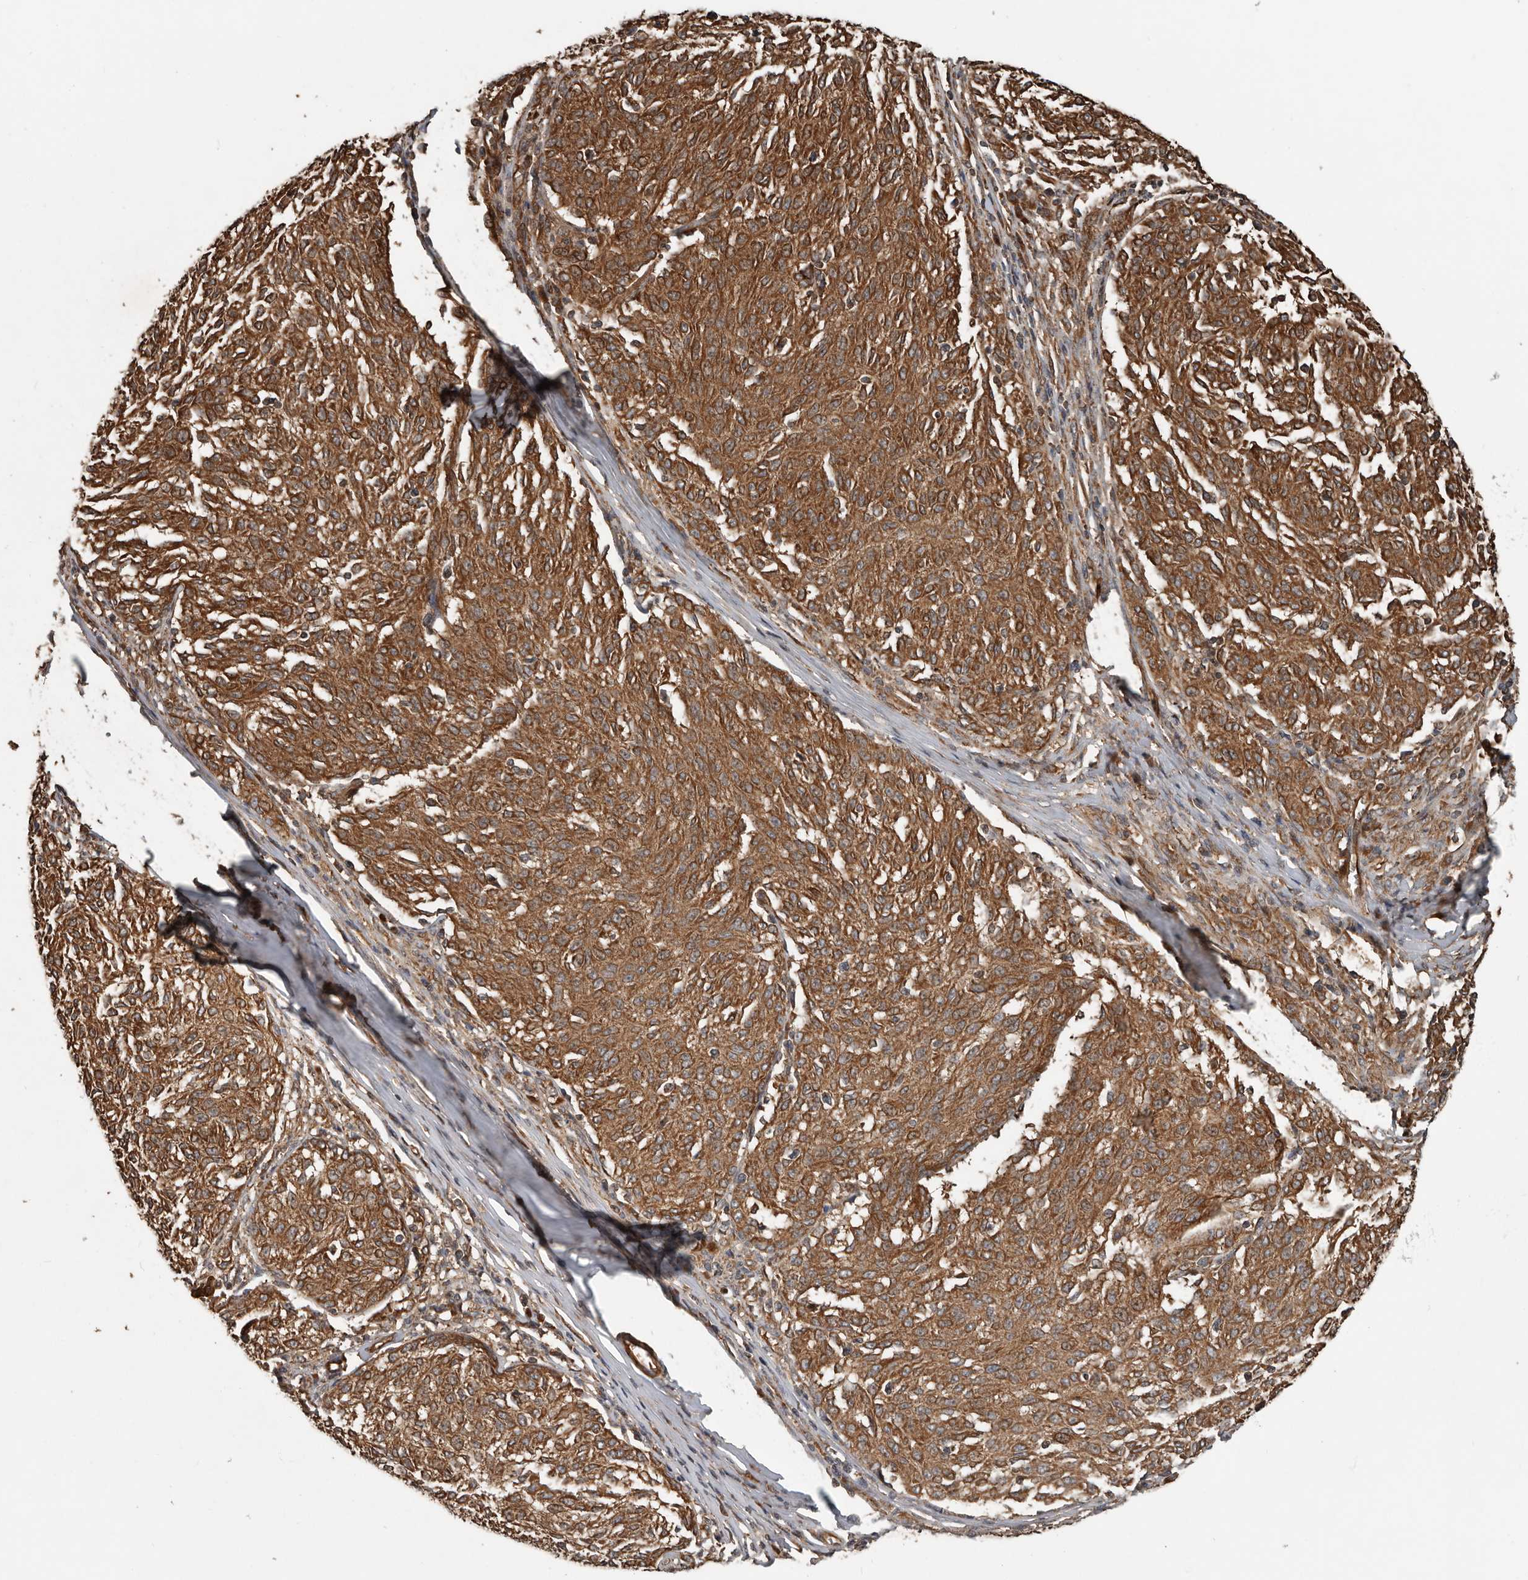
{"staining": {"intensity": "moderate", "quantity": ">75%", "location": "cytoplasmic/membranous"}, "tissue": "melanoma", "cell_type": "Tumor cells", "image_type": "cancer", "snomed": [{"axis": "morphology", "description": "Malignant melanoma, NOS"}, {"axis": "topography", "description": "Skin"}], "caption": "This is an image of IHC staining of melanoma, which shows moderate positivity in the cytoplasmic/membranous of tumor cells.", "gene": "YOD1", "patient": {"sex": "female", "age": 72}}